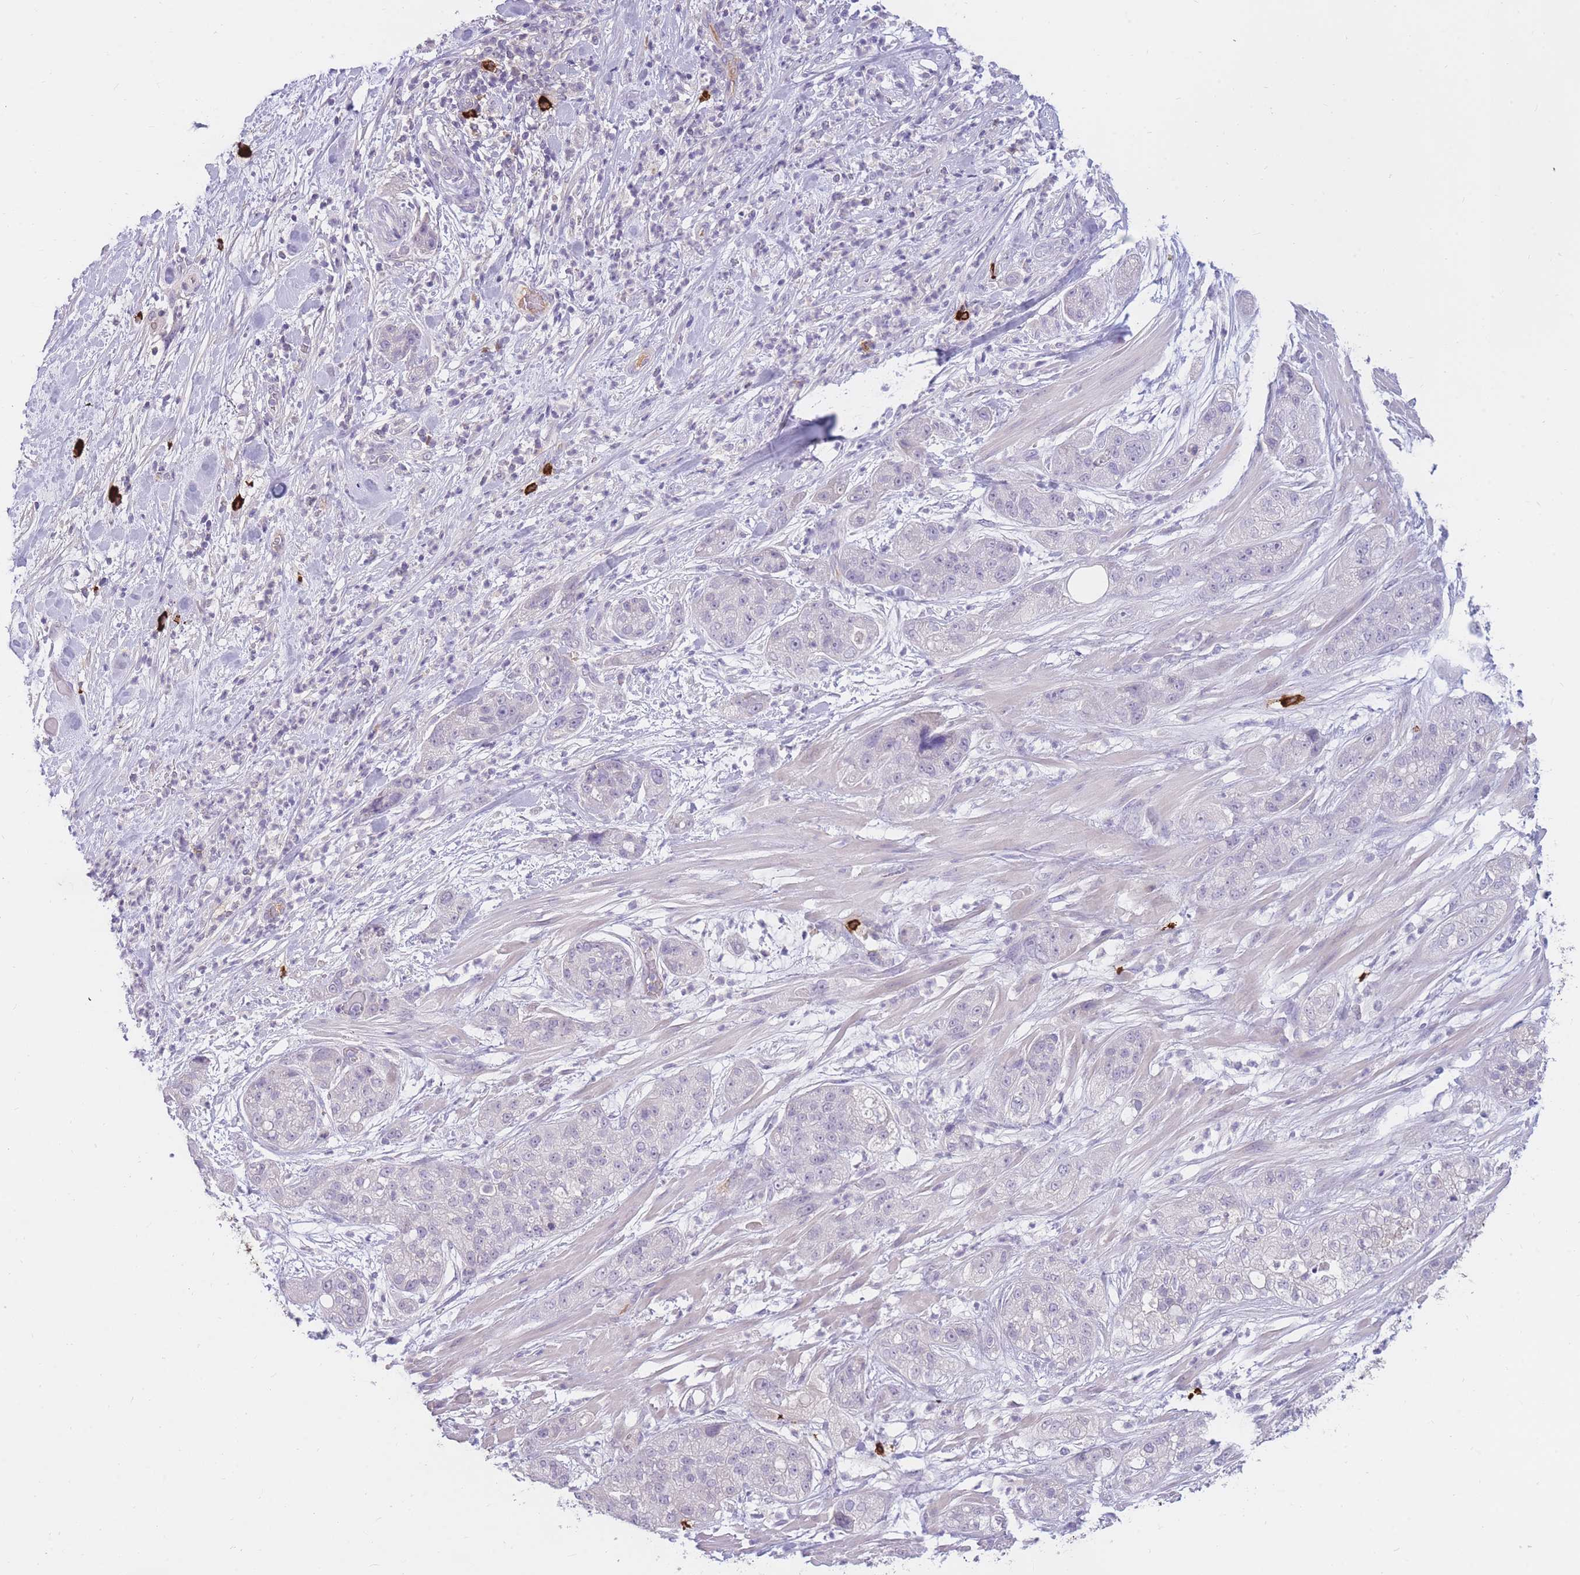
{"staining": {"intensity": "negative", "quantity": "none", "location": "none"}, "tissue": "pancreatic cancer", "cell_type": "Tumor cells", "image_type": "cancer", "snomed": [{"axis": "morphology", "description": "Adenocarcinoma, NOS"}, {"axis": "topography", "description": "Pancreas"}], "caption": "The photomicrograph reveals no significant expression in tumor cells of adenocarcinoma (pancreatic). Brightfield microscopy of IHC stained with DAB (3,3'-diaminobenzidine) (brown) and hematoxylin (blue), captured at high magnification.", "gene": "TPSD1", "patient": {"sex": "female", "age": 78}}